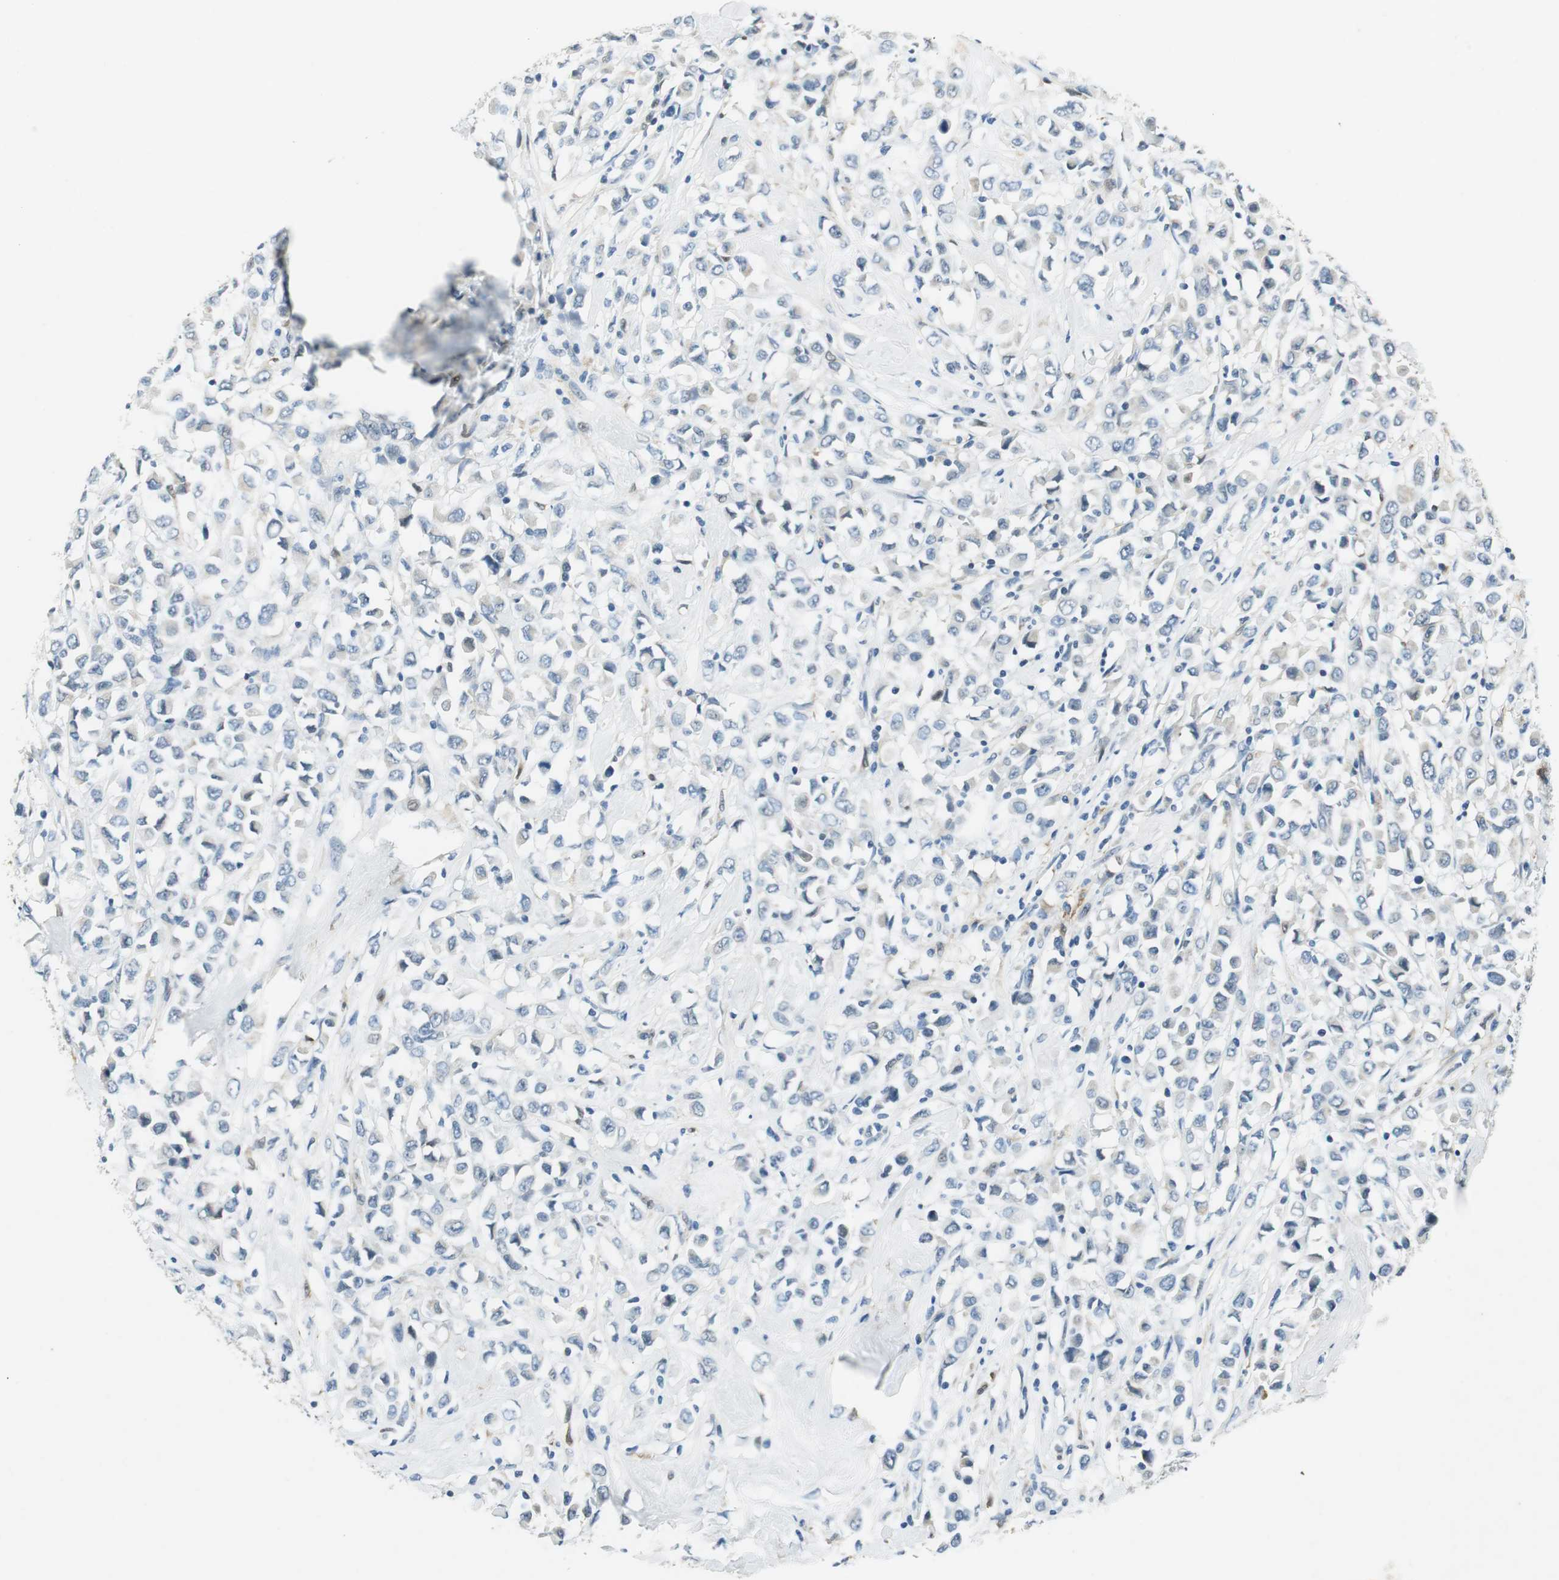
{"staining": {"intensity": "weak", "quantity": "<25%", "location": "cytoplasmic/membranous"}, "tissue": "breast cancer", "cell_type": "Tumor cells", "image_type": "cancer", "snomed": [{"axis": "morphology", "description": "Duct carcinoma"}, {"axis": "topography", "description": "Breast"}], "caption": "An image of breast cancer (infiltrating ductal carcinoma) stained for a protein reveals no brown staining in tumor cells.", "gene": "ME1", "patient": {"sex": "female", "age": 61}}